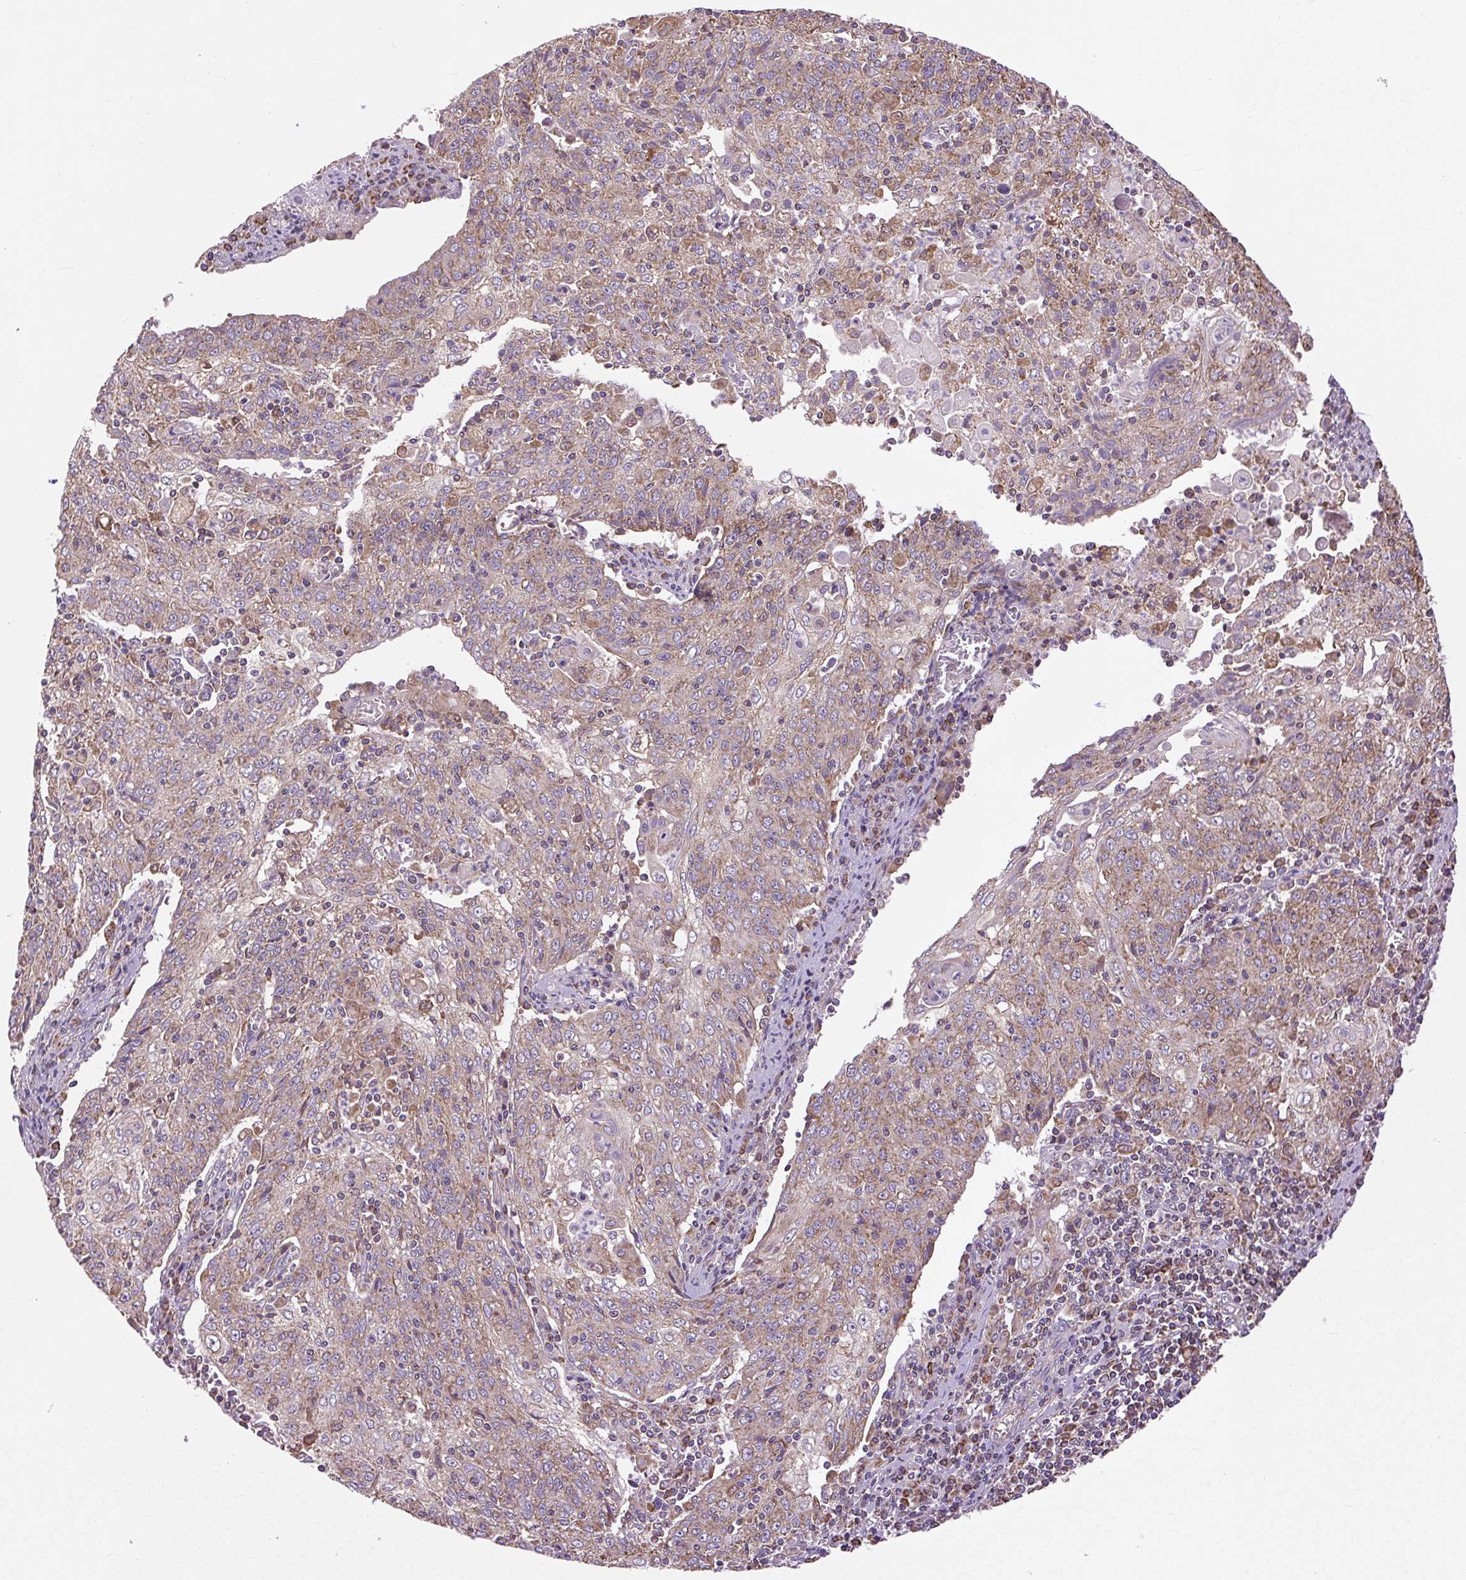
{"staining": {"intensity": "moderate", "quantity": ">75%", "location": "cytoplasmic/membranous"}, "tissue": "cervical cancer", "cell_type": "Tumor cells", "image_type": "cancer", "snomed": [{"axis": "morphology", "description": "Squamous cell carcinoma, NOS"}, {"axis": "topography", "description": "Cervix"}], "caption": "The immunohistochemical stain labels moderate cytoplasmic/membranous positivity in tumor cells of cervical squamous cell carcinoma tissue.", "gene": "PLCG1", "patient": {"sex": "female", "age": 48}}